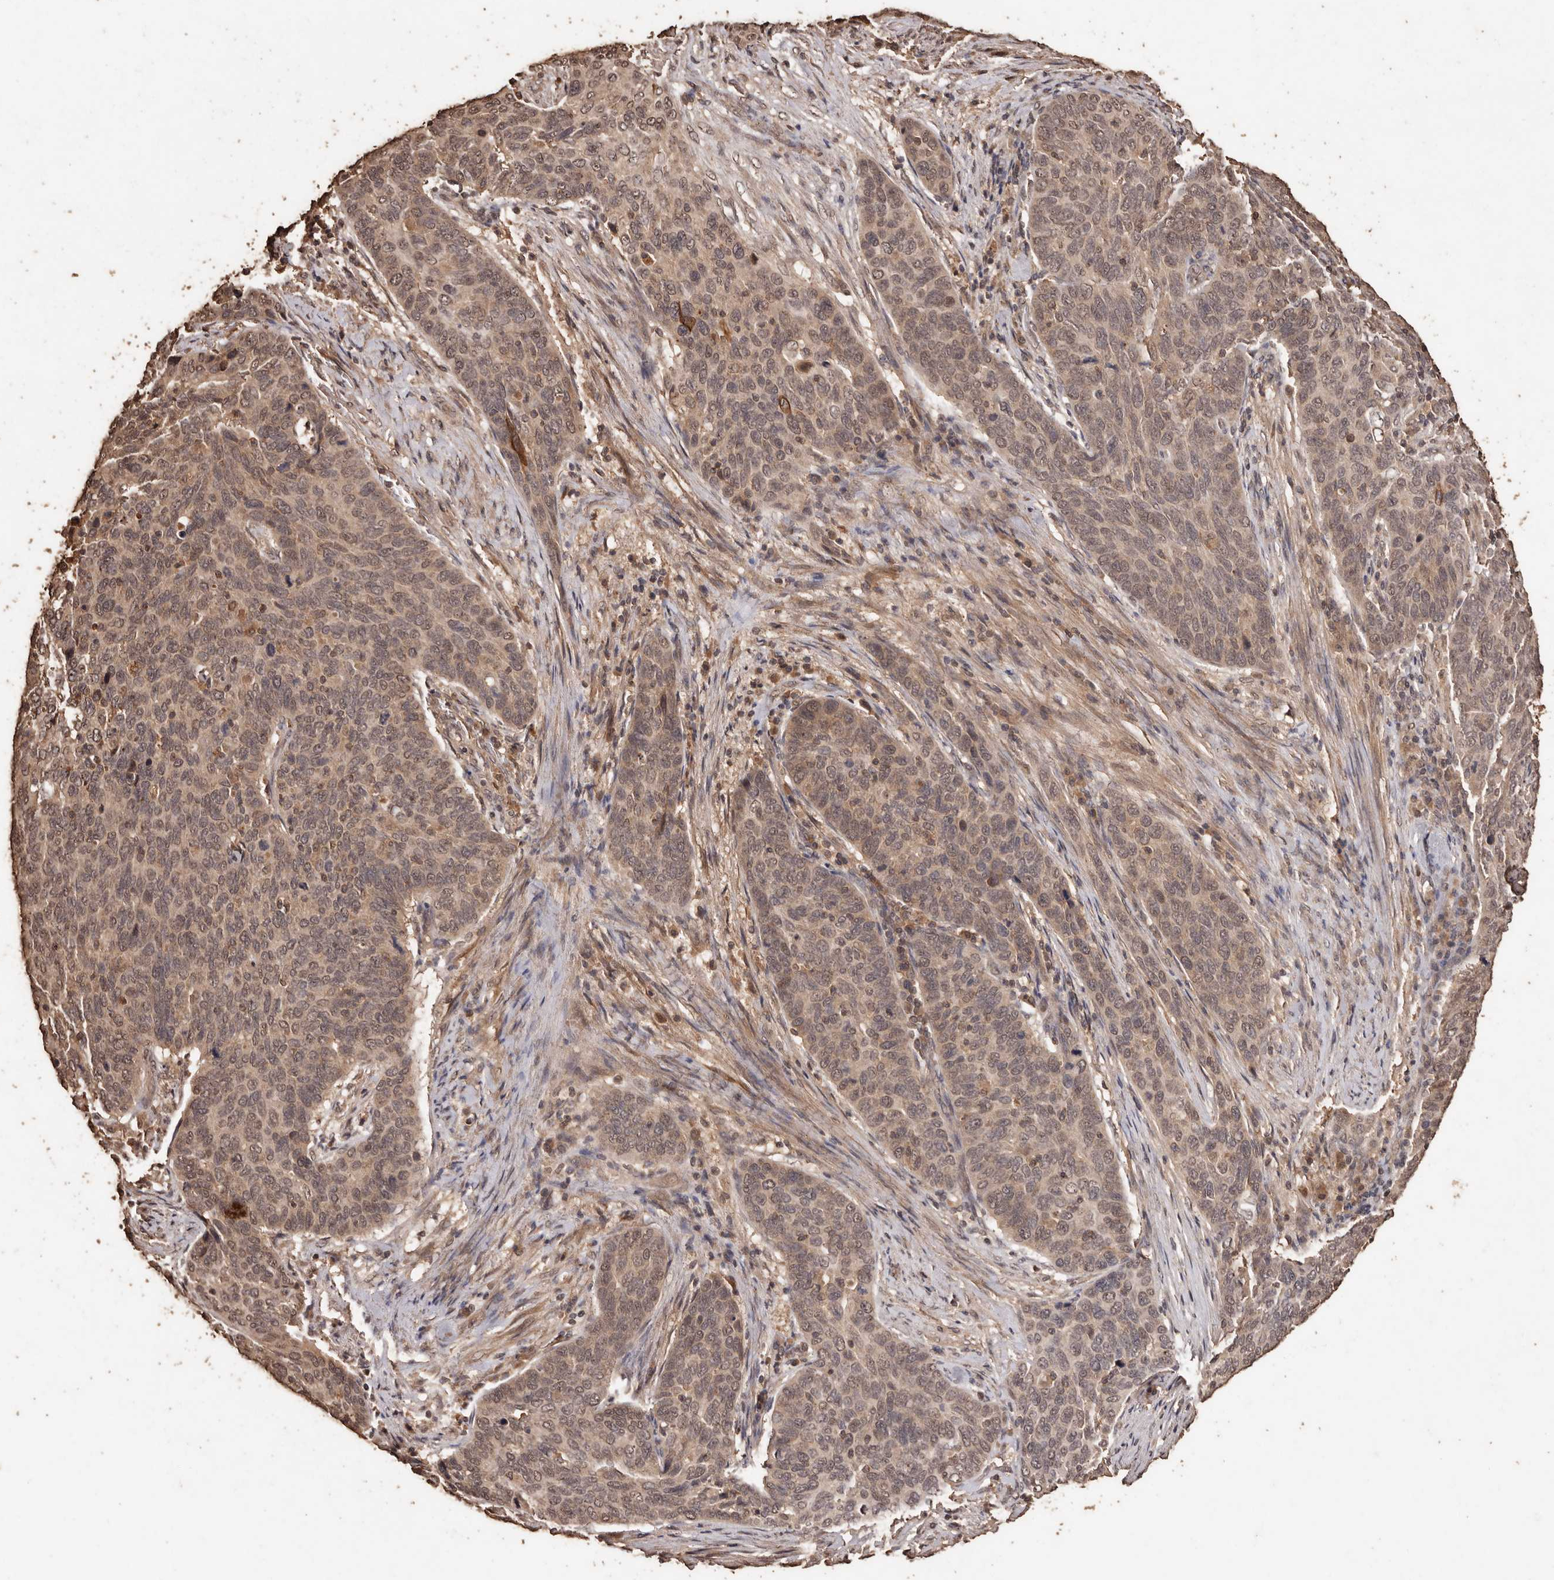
{"staining": {"intensity": "weak", "quantity": ">75%", "location": "cytoplasmic/membranous,nuclear"}, "tissue": "cervical cancer", "cell_type": "Tumor cells", "image_type": "cancer", "snomed": [{"axis": "morphology", "description": "Squamous cell carcinoma, NOS"}, {"axis": "topography", "description": "Cervix"}], "caption": "Cervical cancer (squamous cell carcinoma) tissue reveals weak cytoplasmic/membranous and nuclear expression in approximately >75% of tumor cells", "gene": "PKDCC", "patient": {"sex": "female", "age": 60}}